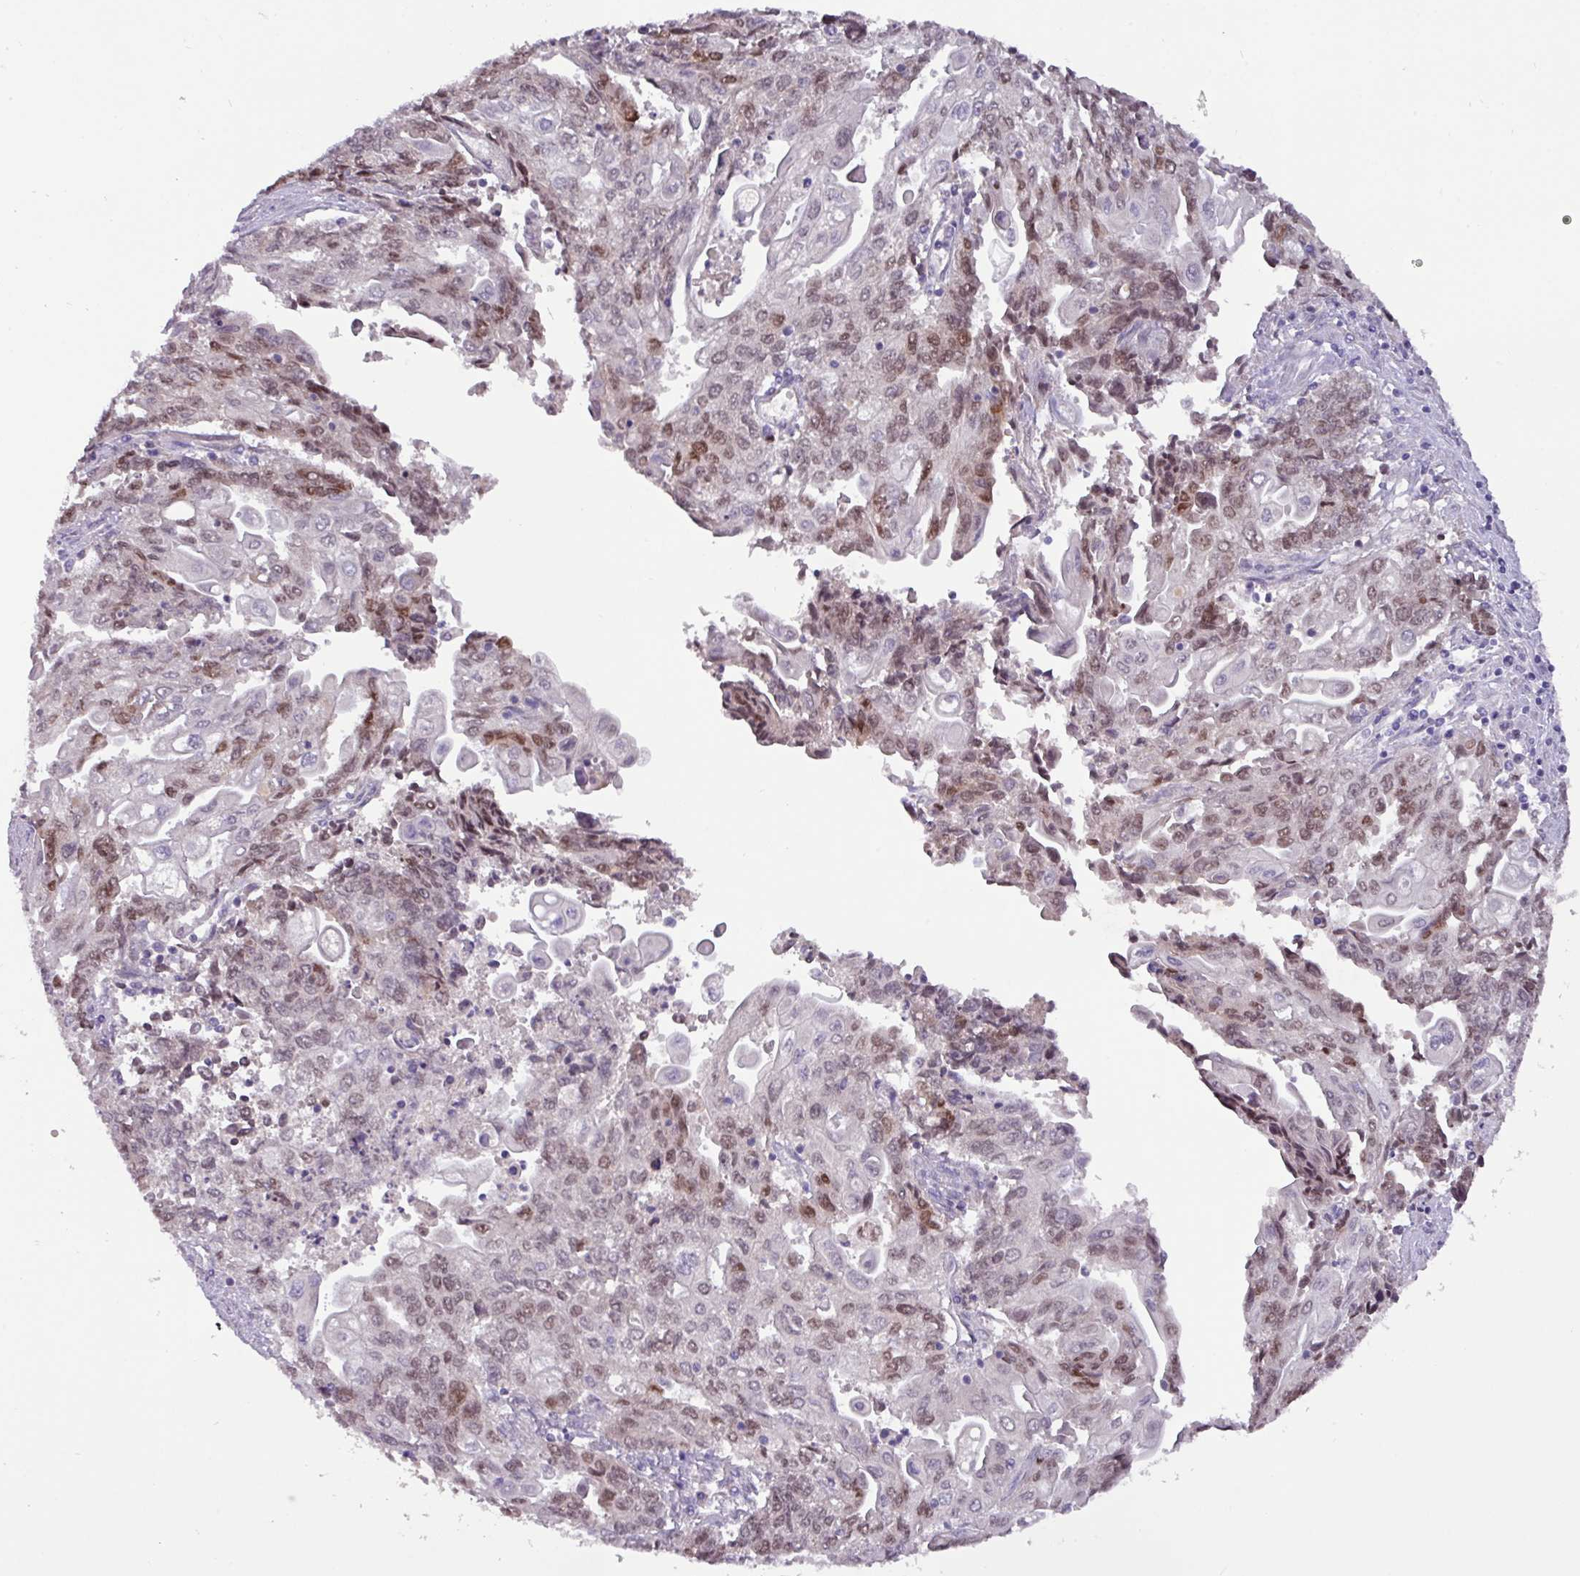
{"staining": {"intensity": "weak", "quantity": "25%-75%", "location": "nuclear"}, "tissue": "endometrial cancer", "cell_type": "Tumor cells", "image_type": "cancer", "snomed": [{"axis": "morphology", "description": "Adenocarcinoma, NOS"}, {"axis": "topography", "description": "Endometrium"}], "caption": "Human endometrial cancer (adenocarcinoma) stained with a brown dye shows weak nuclear positive expression in approximately 25%-75% of tumor cells.", "gene": "PAX8", "patient": {"sex": "female", "age": 54}}